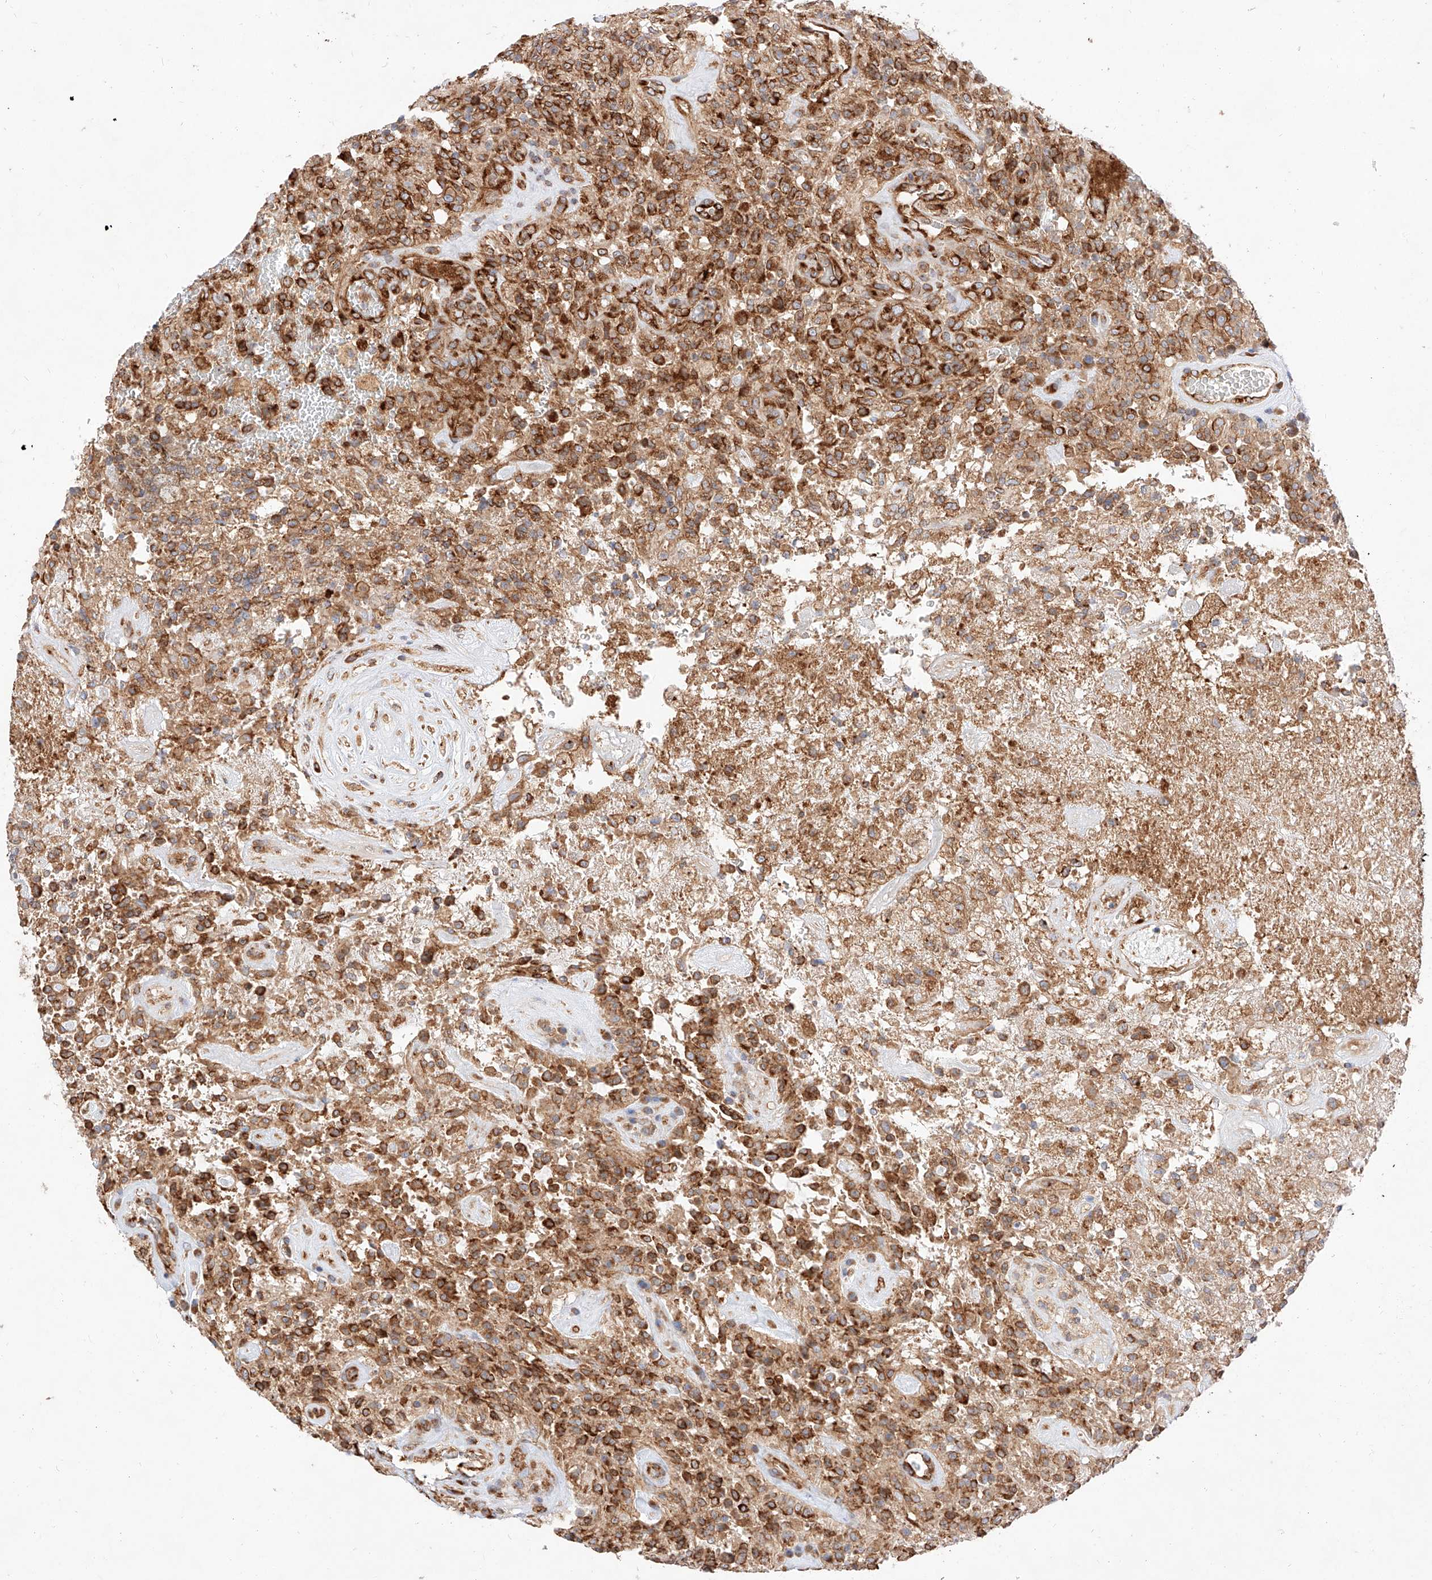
{"staining": {"intensity": "strong", "quantity": ">75%", "location": "cytoplasmic/membranous"}, "tissue": "glioma", "cell_type": "Tumor cells", "image_type": "cancer", "snomed": [{"axis": "morphology", "description": "Glioma, malignant, High grade"}, {"axis": "topography", "description": "Brain"}], "caption": "The histopathology image exhibits staining of high-grade glioma (malignant), revealing strong cytoplasmic/membranous protein positivity (brown color) within tumor cells.", "gene": "CSGALNACT2", "patient": {"sex": "female", "age": 57}}